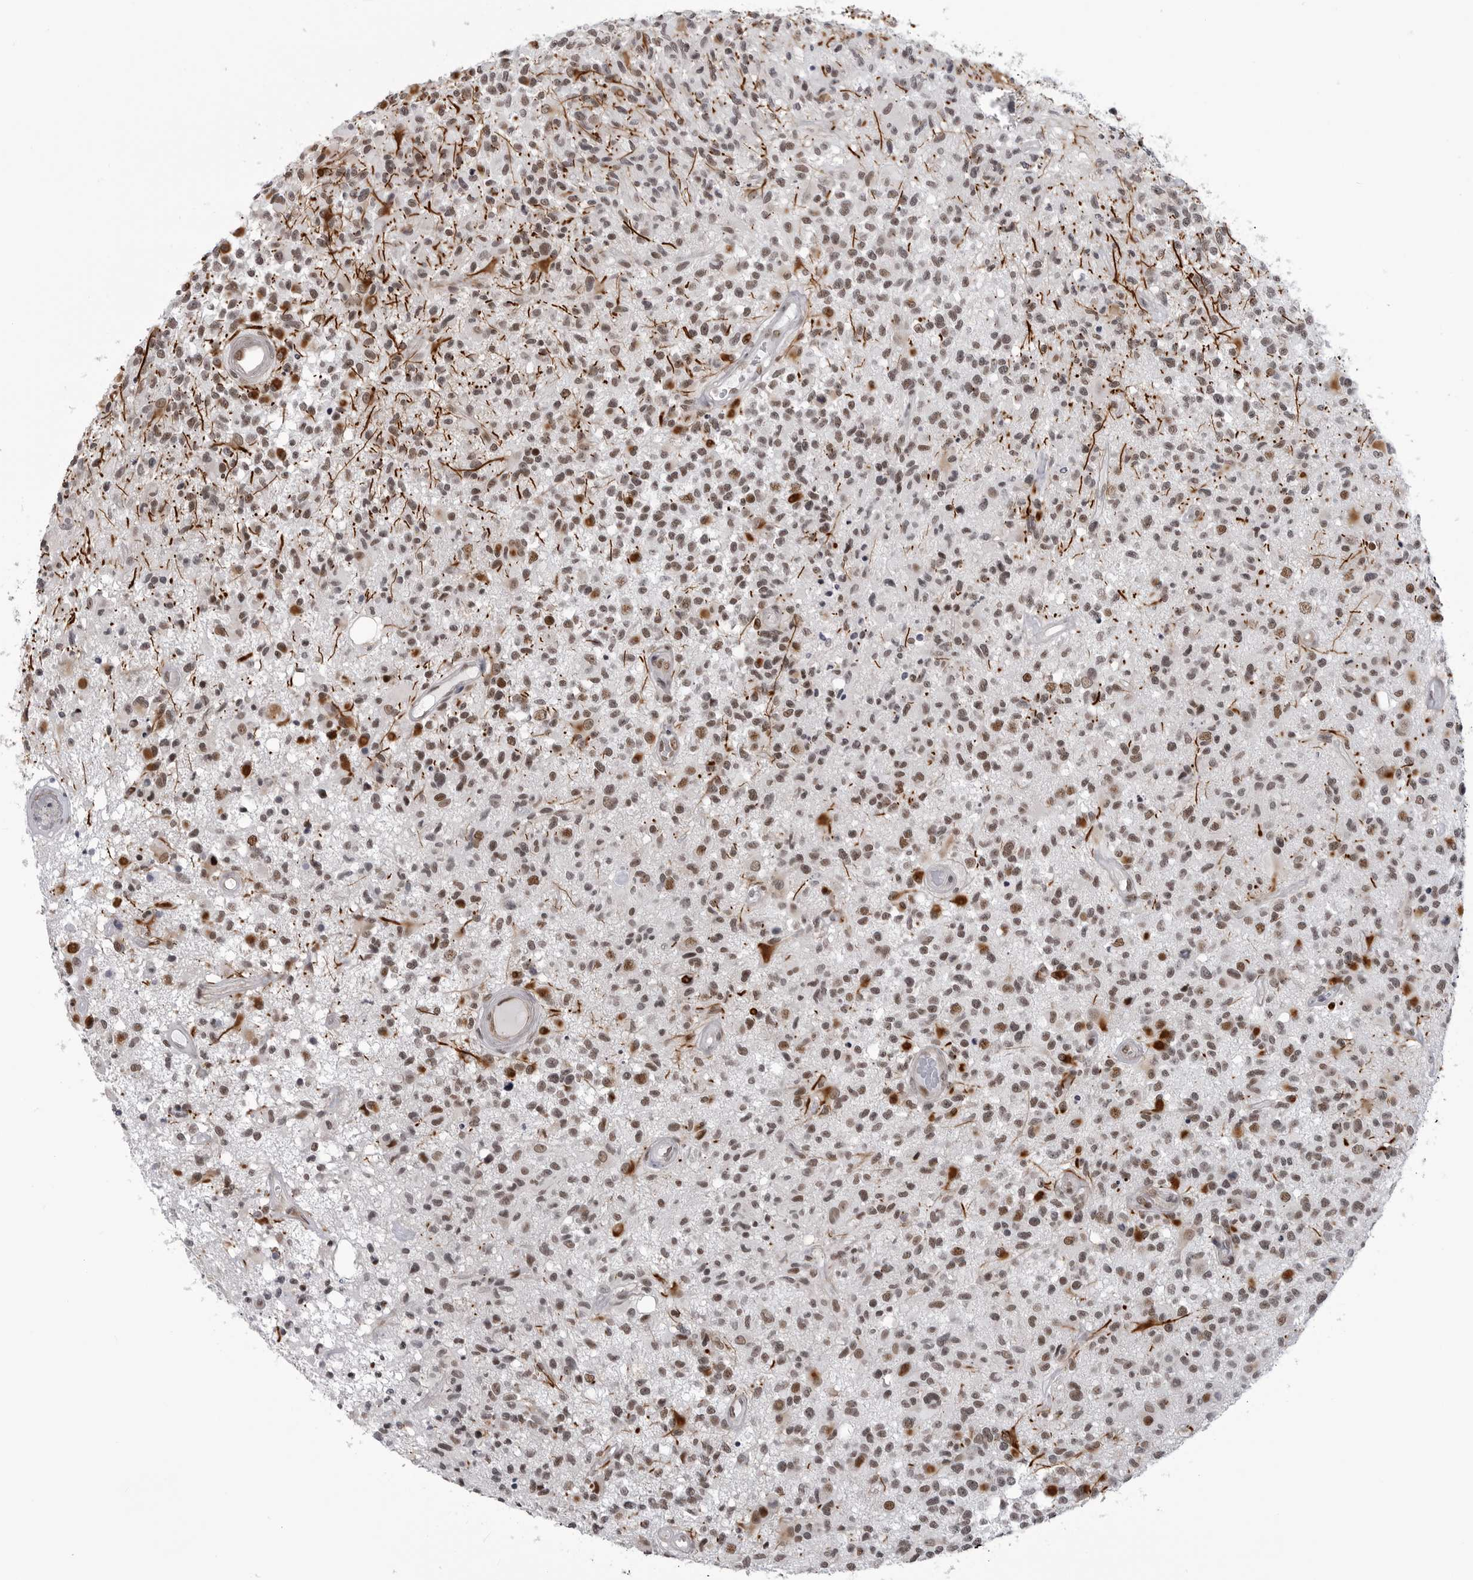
{"staining": {"intensity": "moderate", "quantity": ">75%", "location": "nuclear"}, "tissue": "glioma", "cell_type": "Tumor cells", "image_type": "cancer", "snomed": [{"axis": "morphology", "description": "Glioma, malignant, High grade"}, {"axis": "morphology", "description": "Glioblastoma, NOS"}, {"axis": "topography", "description": "Brain"}], "caption": "Glioma tissue shows moderate nuclear expression in about >75% of tumor cells Nuclei are stained in blue.", "gene": "RNF26", "patient": {"sex": "male", "age": 60}}